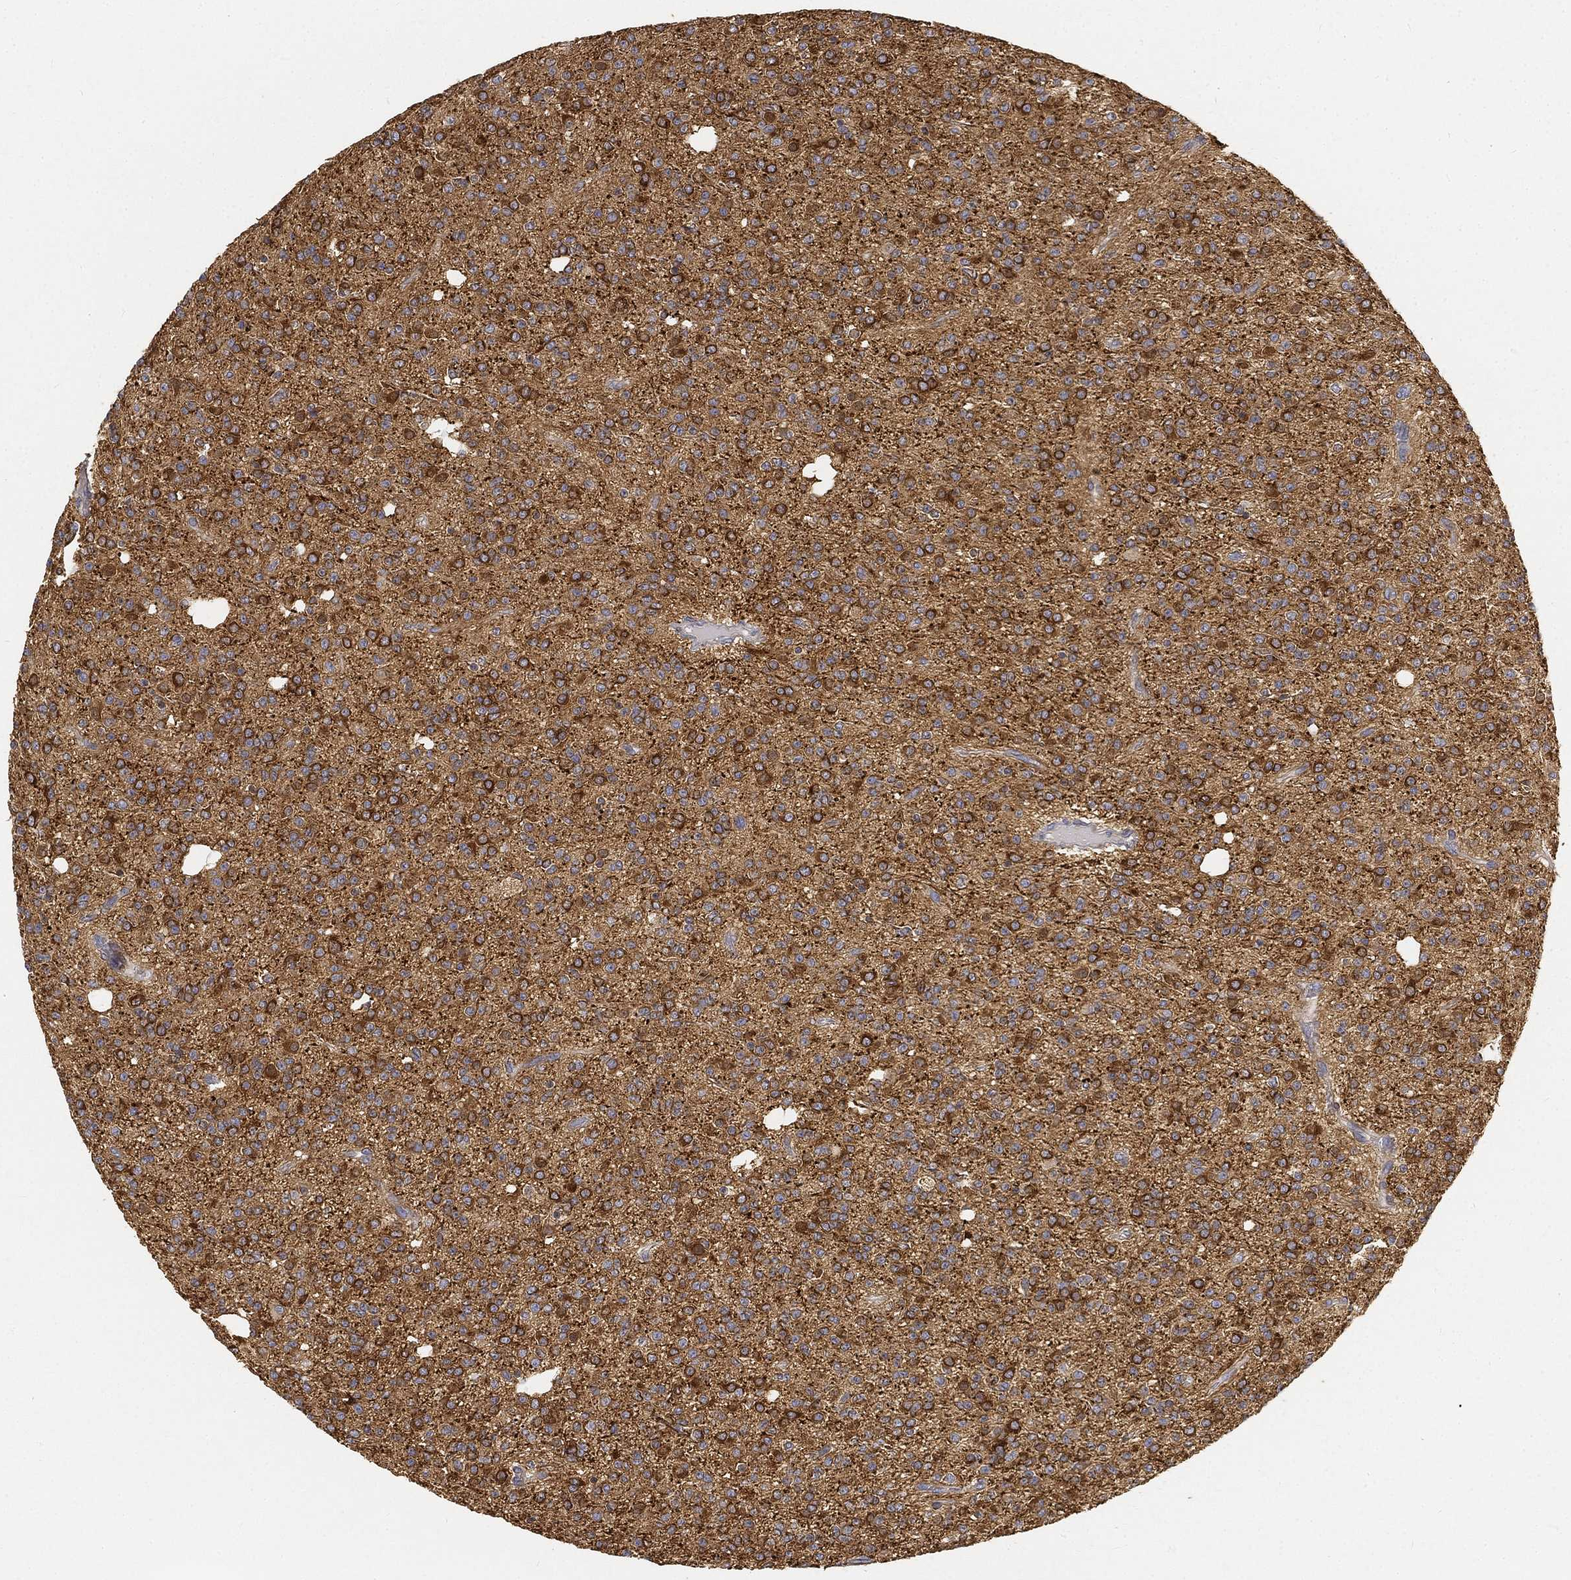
{"staining": {"intensity": "strong", "quantity": "25%-75%", "location": "cytoplasmic/membranous"}, "tissue": "glioma", "cell_type": "Tumor cells", "image_type": "cancer", "snomed": [{"axis": "morphology", "description": "Glioma, malignant, Low grade"}, {"axis": "topography", "description": "Brain"}], "caption": "Protein staining by immunohistochemistry (IHC) shows strong cytoplasmic/membranous expression in approximately 25%-75% of tumor cells in malignant glioma (low-grade).", "gene": "TMEM25", "patient": {"sex": "male", "age": 27}}